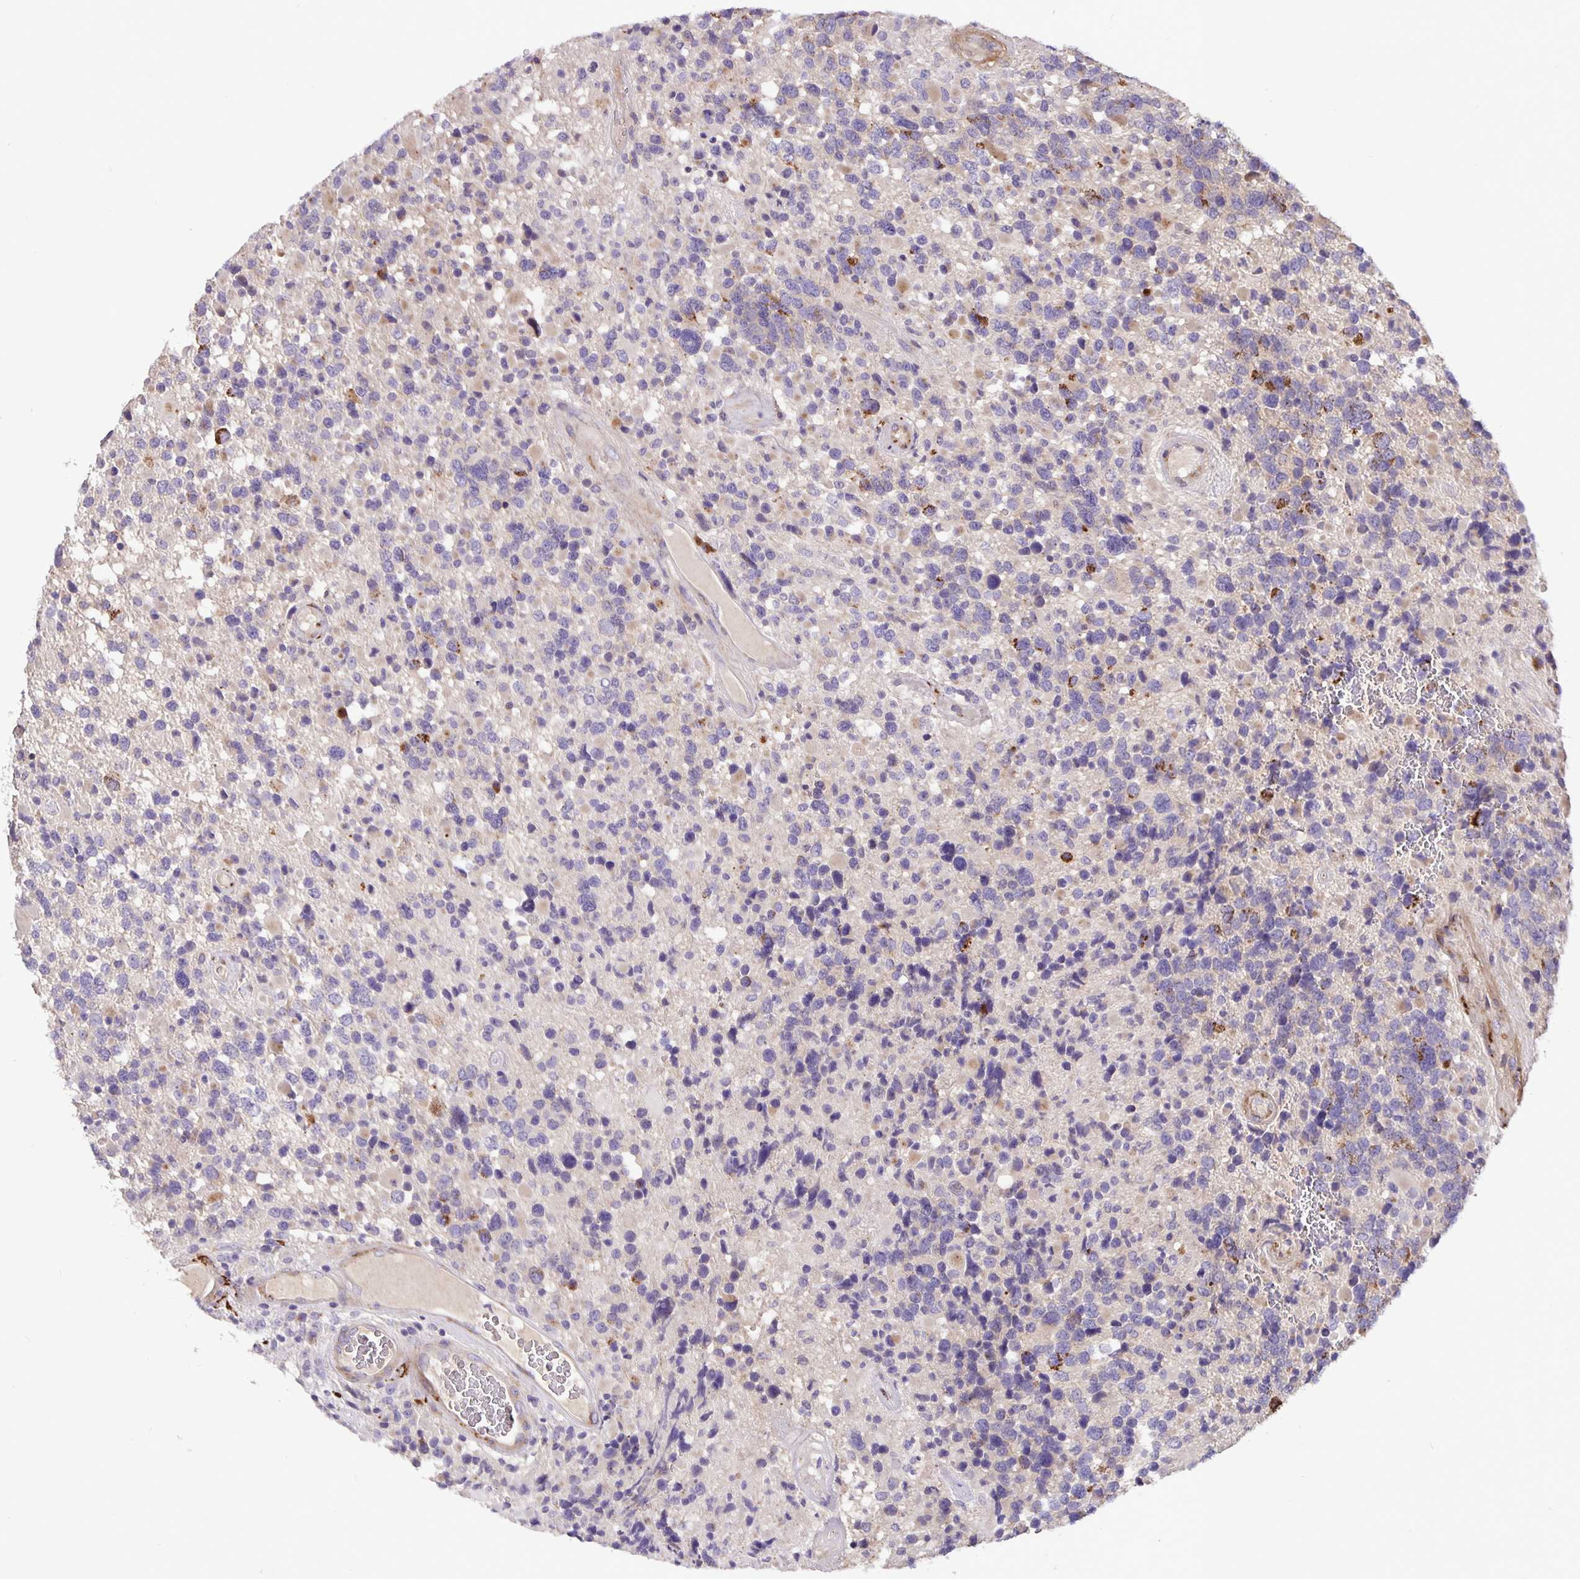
{"staining": {"intensity": "strong", "quantity": "<25%", "location": "cytoplasmic/membranous"}, "tissue": "glioma", "cell_type": "Tumor cells", "image_type": "cancer", "snomed": [{"axis": "morphology", "description": "Glioma, malignant, High grade"}, {"axis": "topography", "description": "Brain"}], "caption": "Immunohistochemical staining of human glioma exhibits strong cytoplasmic/membranous protein expression in approximately <25% of tumor cells.", "gene": "EML6", "patient": {"sex": "female", "age": 40}}